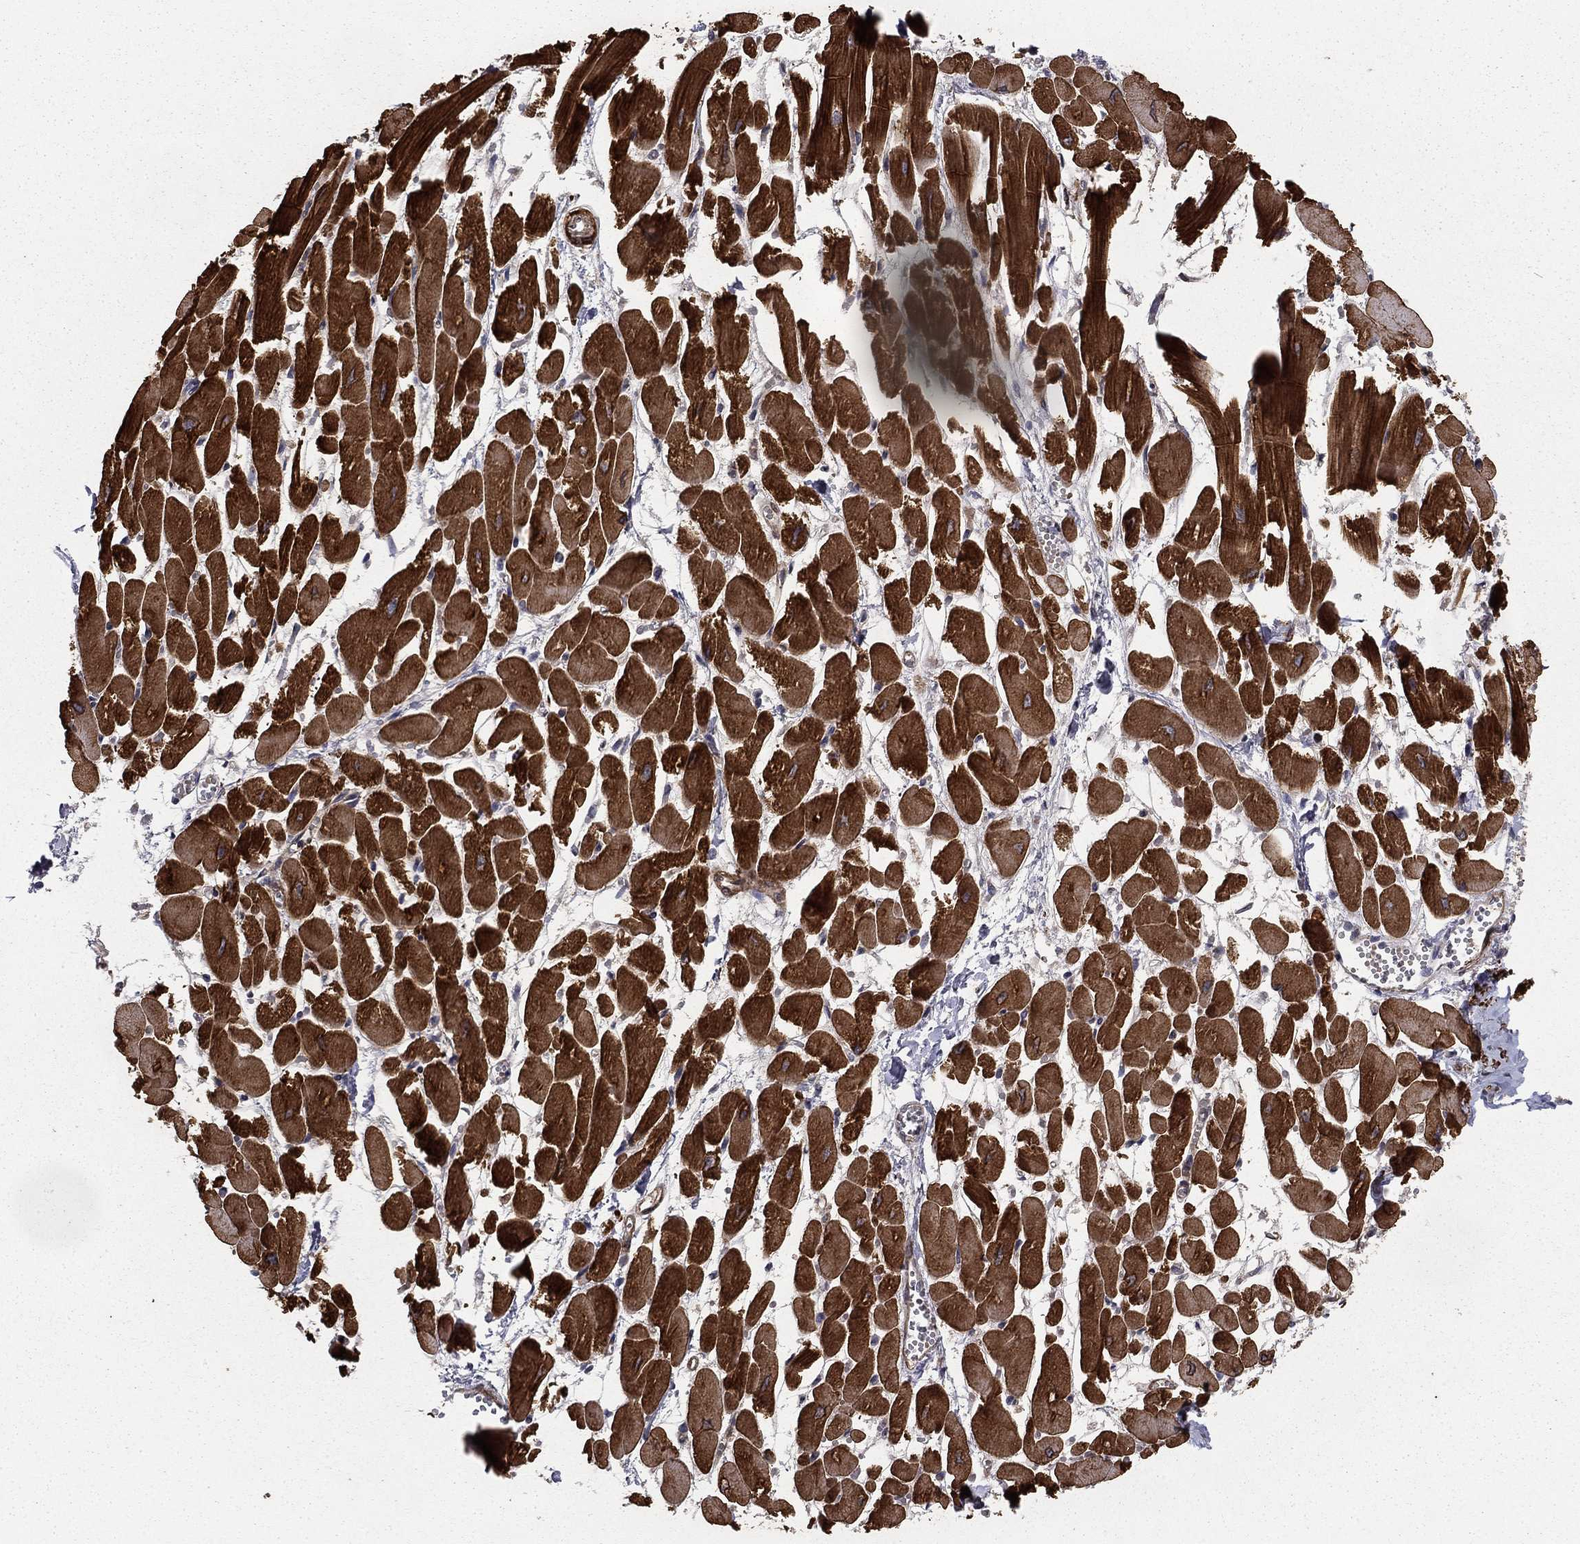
{"staining": {"intensity": "strong", "quantity": ">75%", "location": "cytoplasmic/membranous"}, "tissue": "heart muscle", "cell_type": "Cardiomyocytes", "image_type": "normal", "snomed": [{"axis": "morphology", "description": "Normal tissue, NOS"}, {"axis": "topography", "description": "Heart"}], "caption": "Cardiomyocytes reveal strong cytoplasmic/membranous staining in approximately >75% of cells in unremarkable heart muscle.", "gene": "HABP4", "patient": {"sex": "female", "age": 52}}